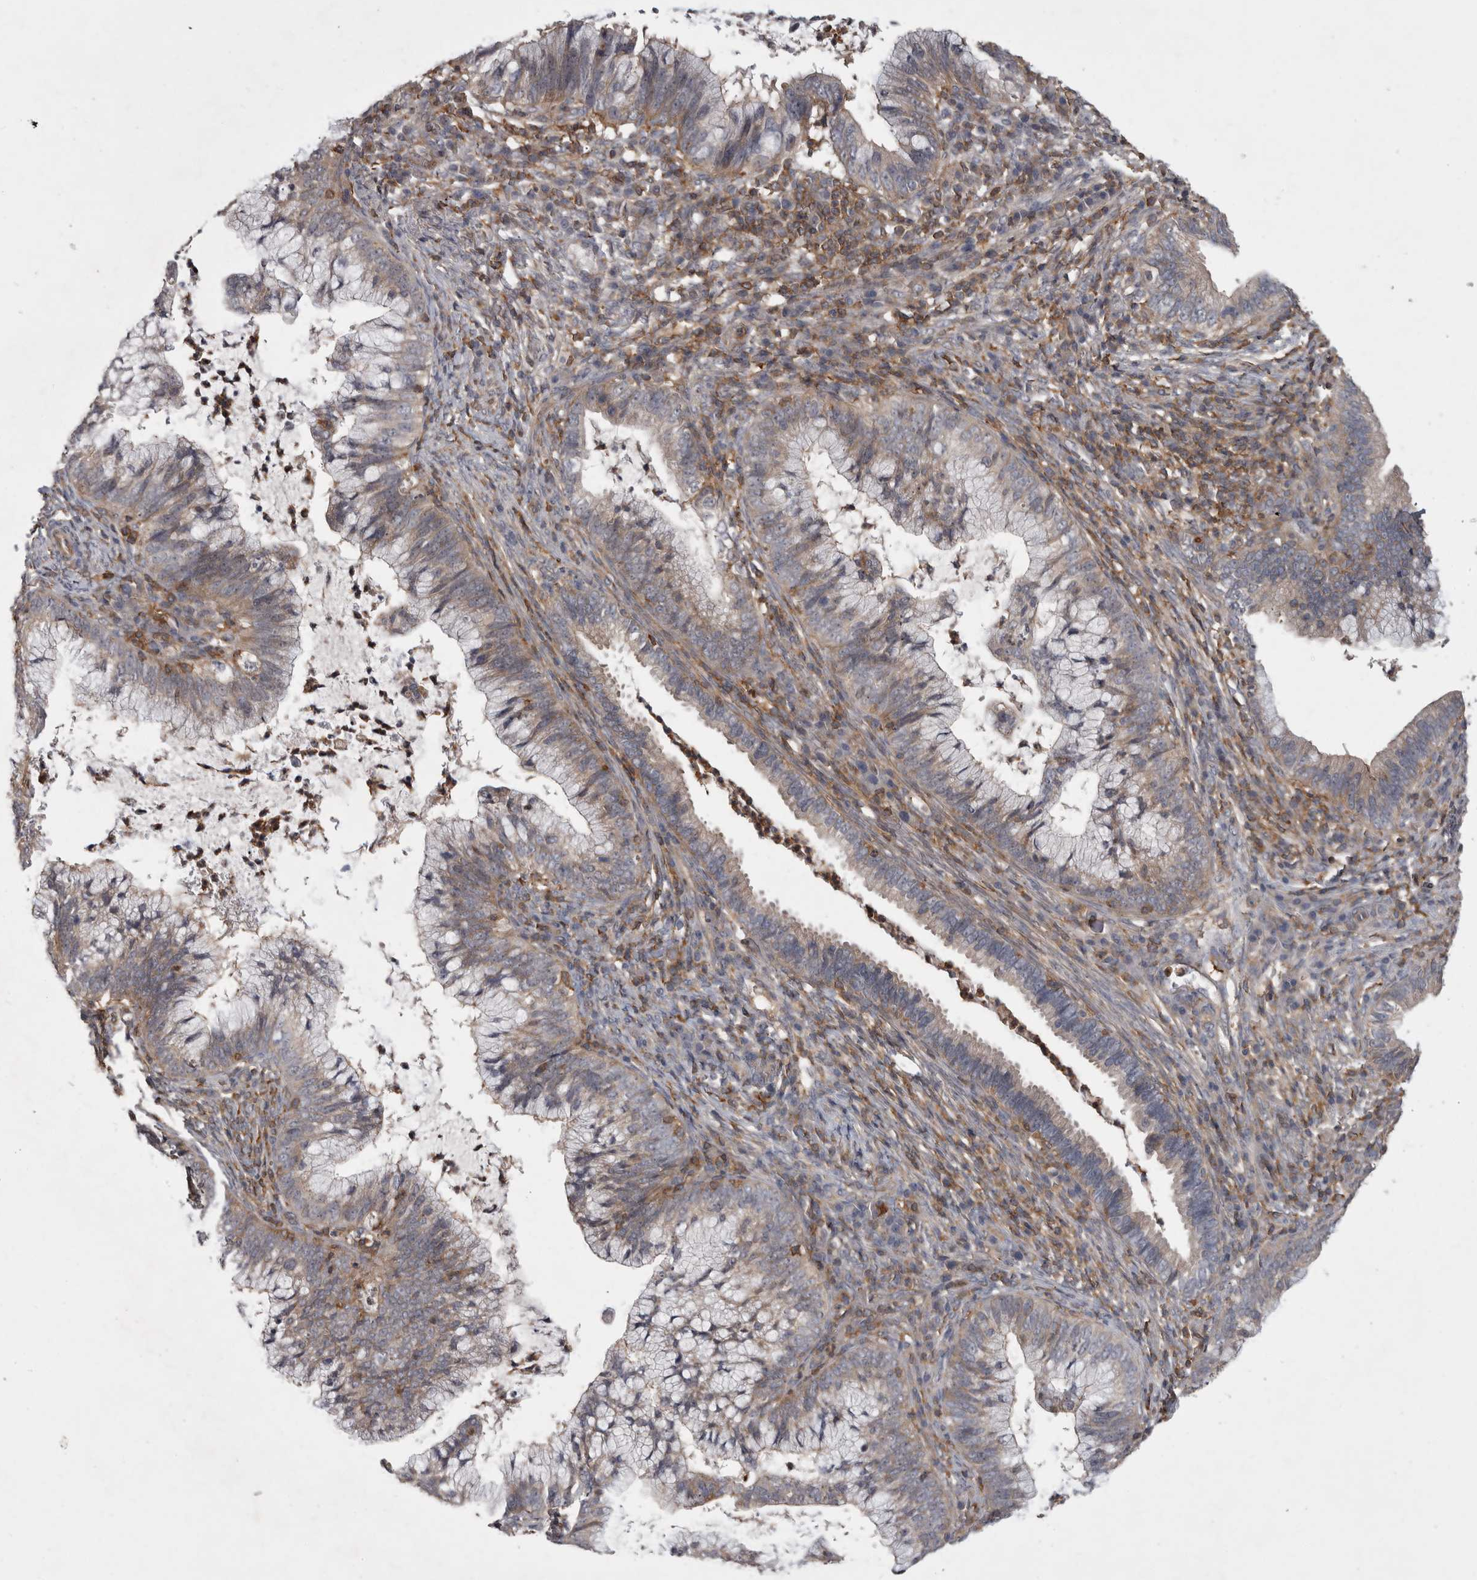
{"staining": {"intensity": "weak", "quantity": "25%-75%", "location": "cytoplasmic/membranous"}, "tissue": "cervical cancer", "cell_type": "Tumor cells", "image_type": "cancer", "snomed": [{"axis": "morphology", "description": "Adenocarcinoma, NOS"}, {"axis": "topography", "description": "Cervix"}], "caption": "Approximately 25%-75% of tumor cells in adenocarcinoma (cervical) demonstrate weak cytoplasmic/membranous protein expression as visualized by brown immunohistochemical staining.", "gene": "SPATA48", "patient": {"sex": "female", "age": 36}}